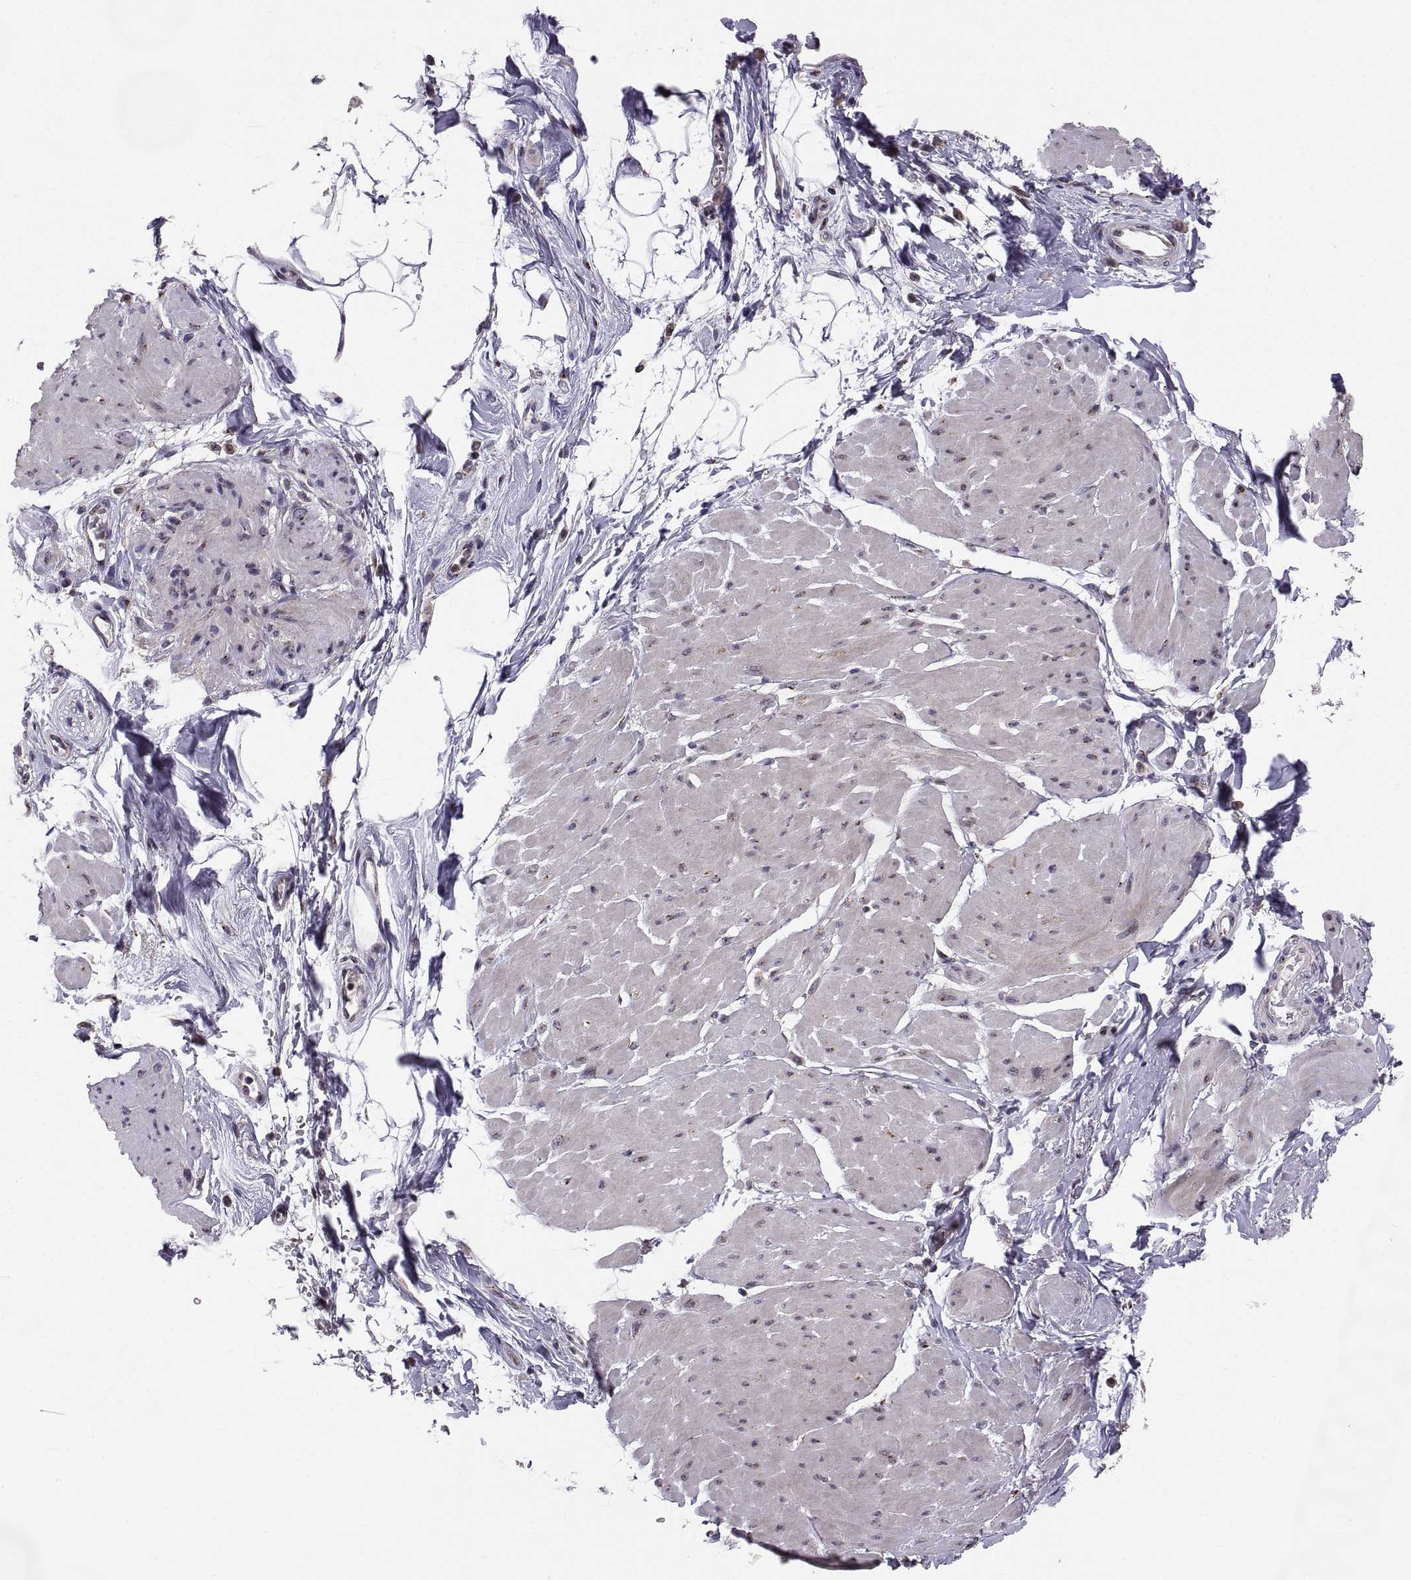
{"staining": {"intensity": "negative", "quantity": "none", "location": "none"}, "tissue": "smooth muscle", "cell_type": "Smooth muscle cells", "image_type": "normal", "snomed": [{"axis": "morphology", "description": "Normal tissue, NOS"}, {"axis": "topography", "description": "Adipose tissue"}, {"axis": "topography", "description": "Smooth muscle"}, {"axis": "topography", "description": "Peripheral nerve tissue"}], "caption": "Immunohistochemistry (IHC) of unremarkable human smooth muscle displays no positivity in smooth muscle cells.", "gene": "TESC", "patient": {"sex": "male", "age": 83}}